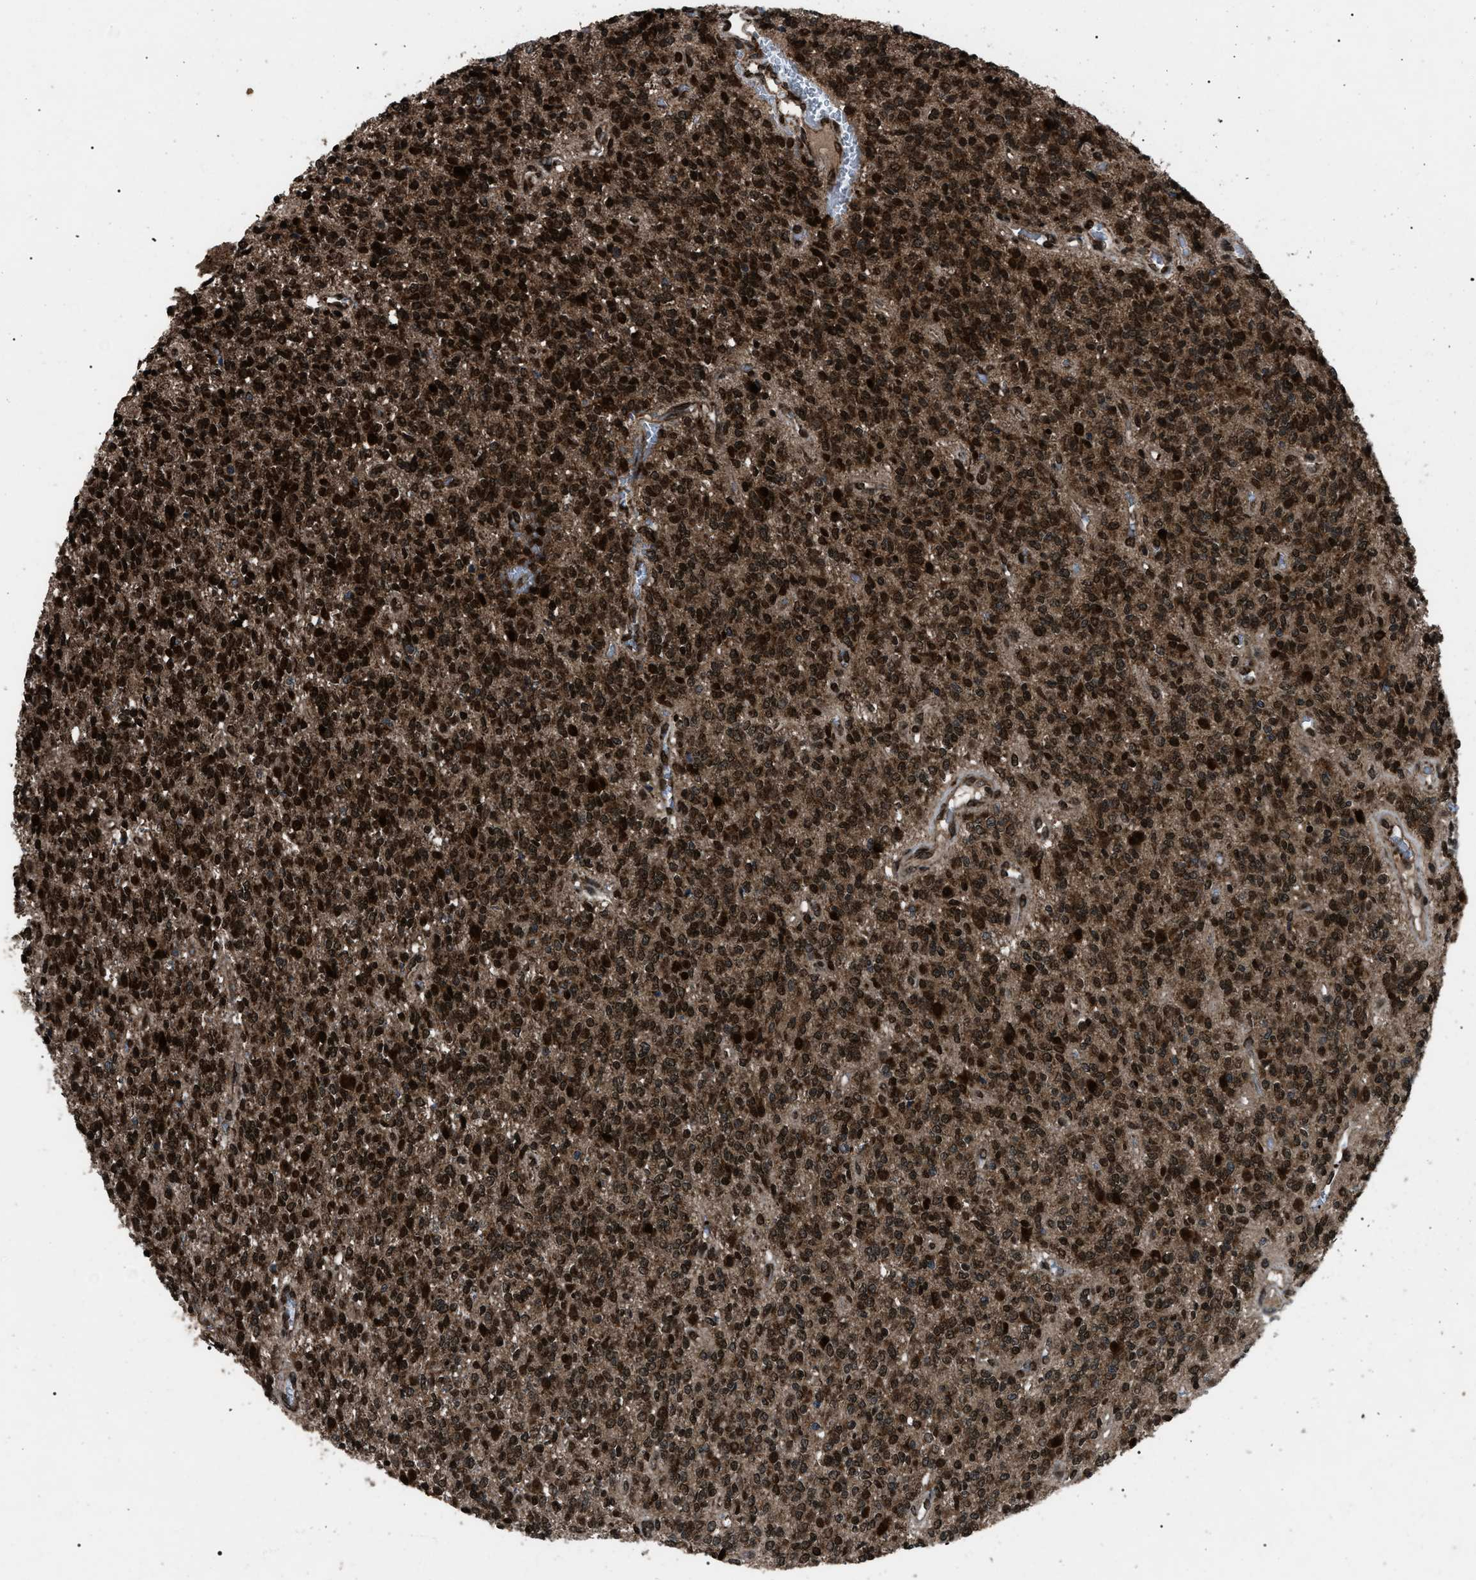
{"staining": {"intensity": "strong", "quantity": ">75%", "location": "nuclear"}, "tissue": "glioma", "cell_type": "Tumor cells", "image_type": "cancer", "snomed": [{"axis": "morphology", "description": "Glioma, malignant, High grade"}, {"axis": "topography", "description": "Brain"}], "caption": "The histopathology image reveals staining of malignant high-grade glioma, revealing strong nuclear protein staining (brown color) within tumor cells. (brown staining indicates protein expression, while blue staining denotes nuclei).", "gene": "ZFAND2A", "patient": {"sex": "male", "age": 34}}